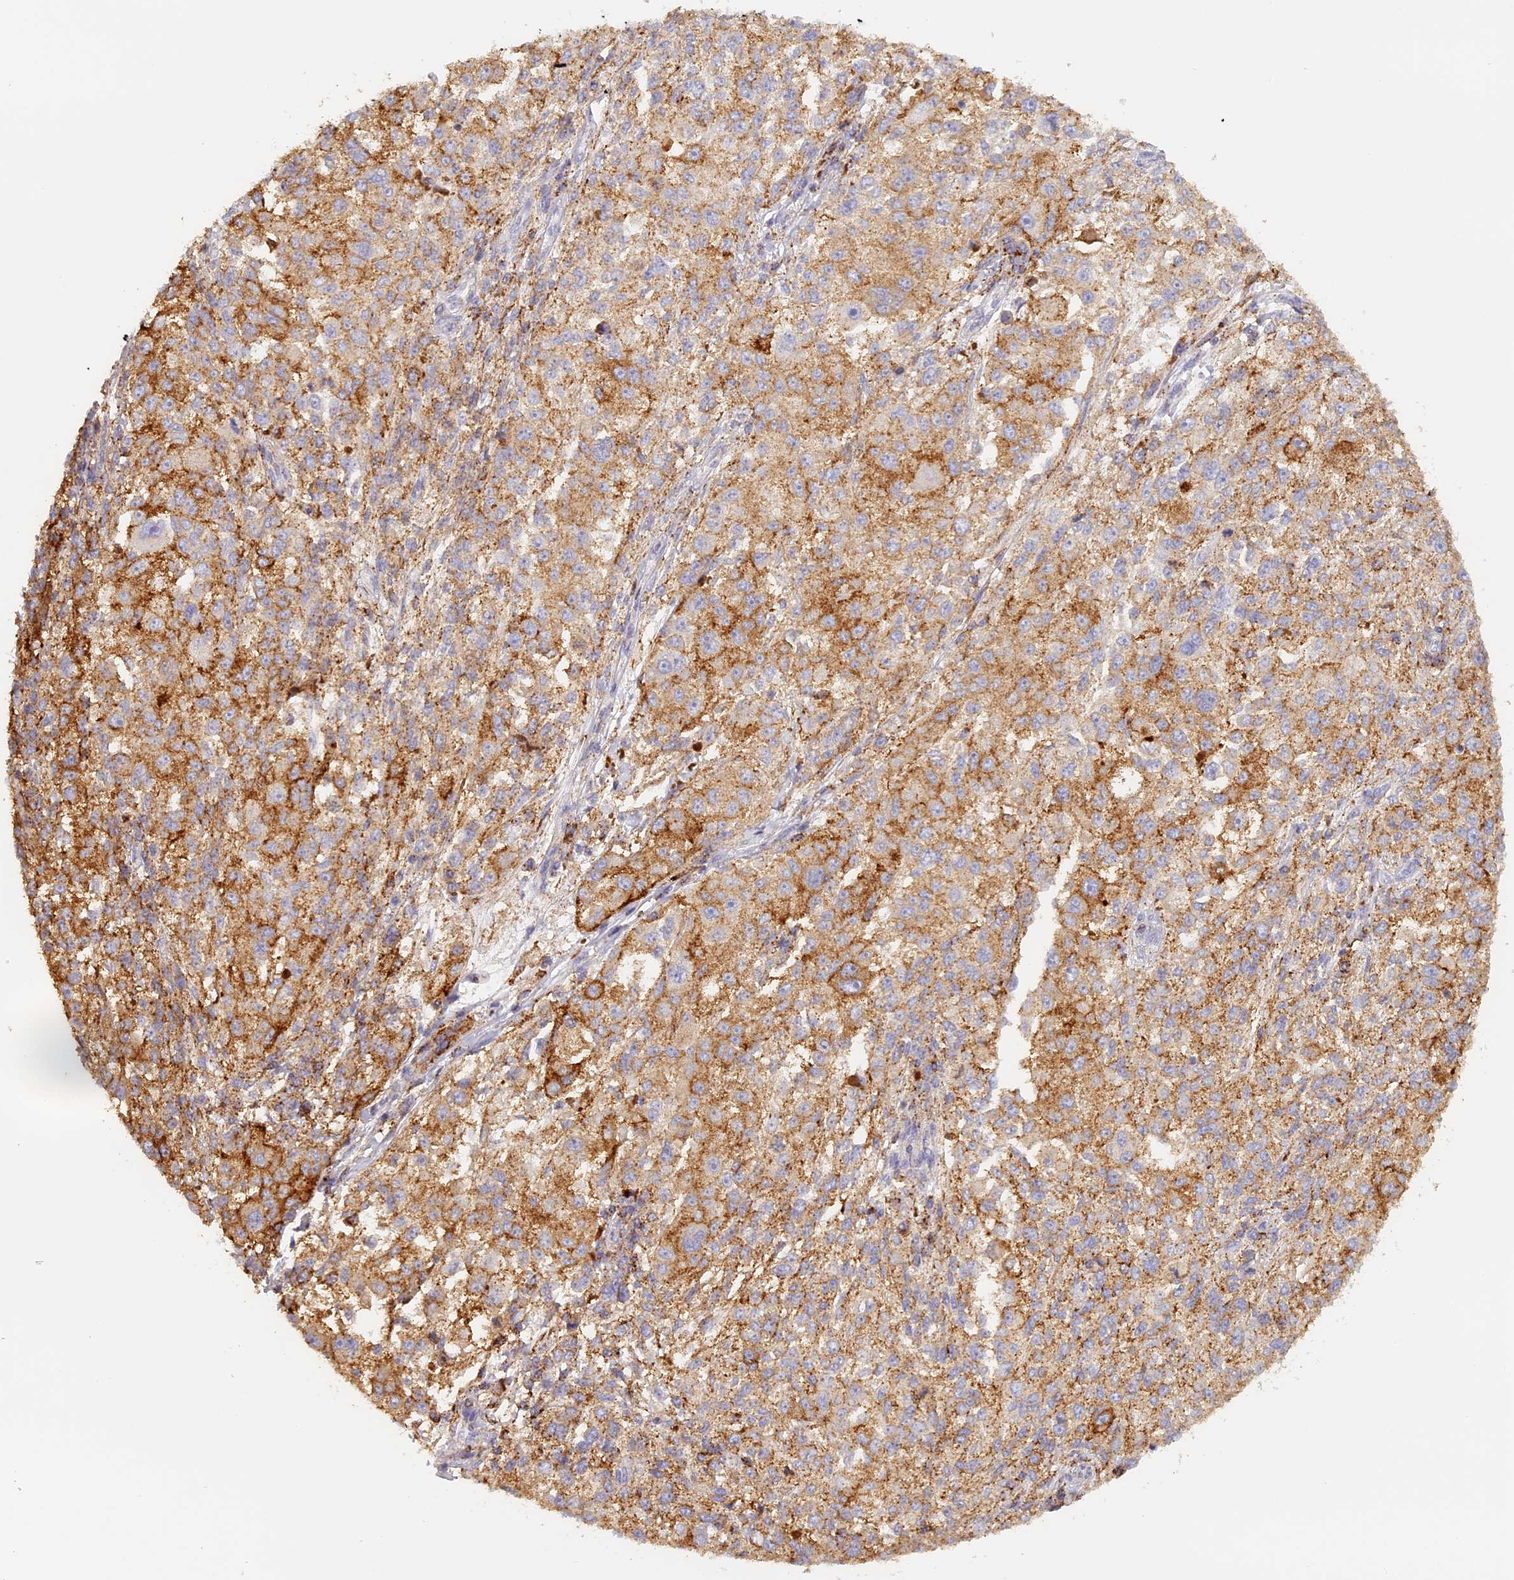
{"staining": {"intensity": "moderate", "quantity": ">75%", "location": "cytoplasmic/membranous"}, "tissue": "melanoma", "cell_type": "Tumor cells", "image_type": "cancer", "snomed": [{"axis": "morphology", "description": "Necrosis, NOS"}, {"axis": "morphology", "description": "Malignant melanoma, NOS"}, {"axis": "topography", "description": "Skin"}], "caption": "High-magnification brightfield microscopy of malignant melanoma stained with DAB (3,3'-diaminobenzidine) (brown) and counterstained with hematoxylin (blue). tumor cells exhibit moderate cytoplasmic/membranous staining is identified in approximately>75% of cells. (IHC, brightfield microscopy, high magnification).", "gene": "LAMP2", "patient": {"sex": "female", "age": 87}}